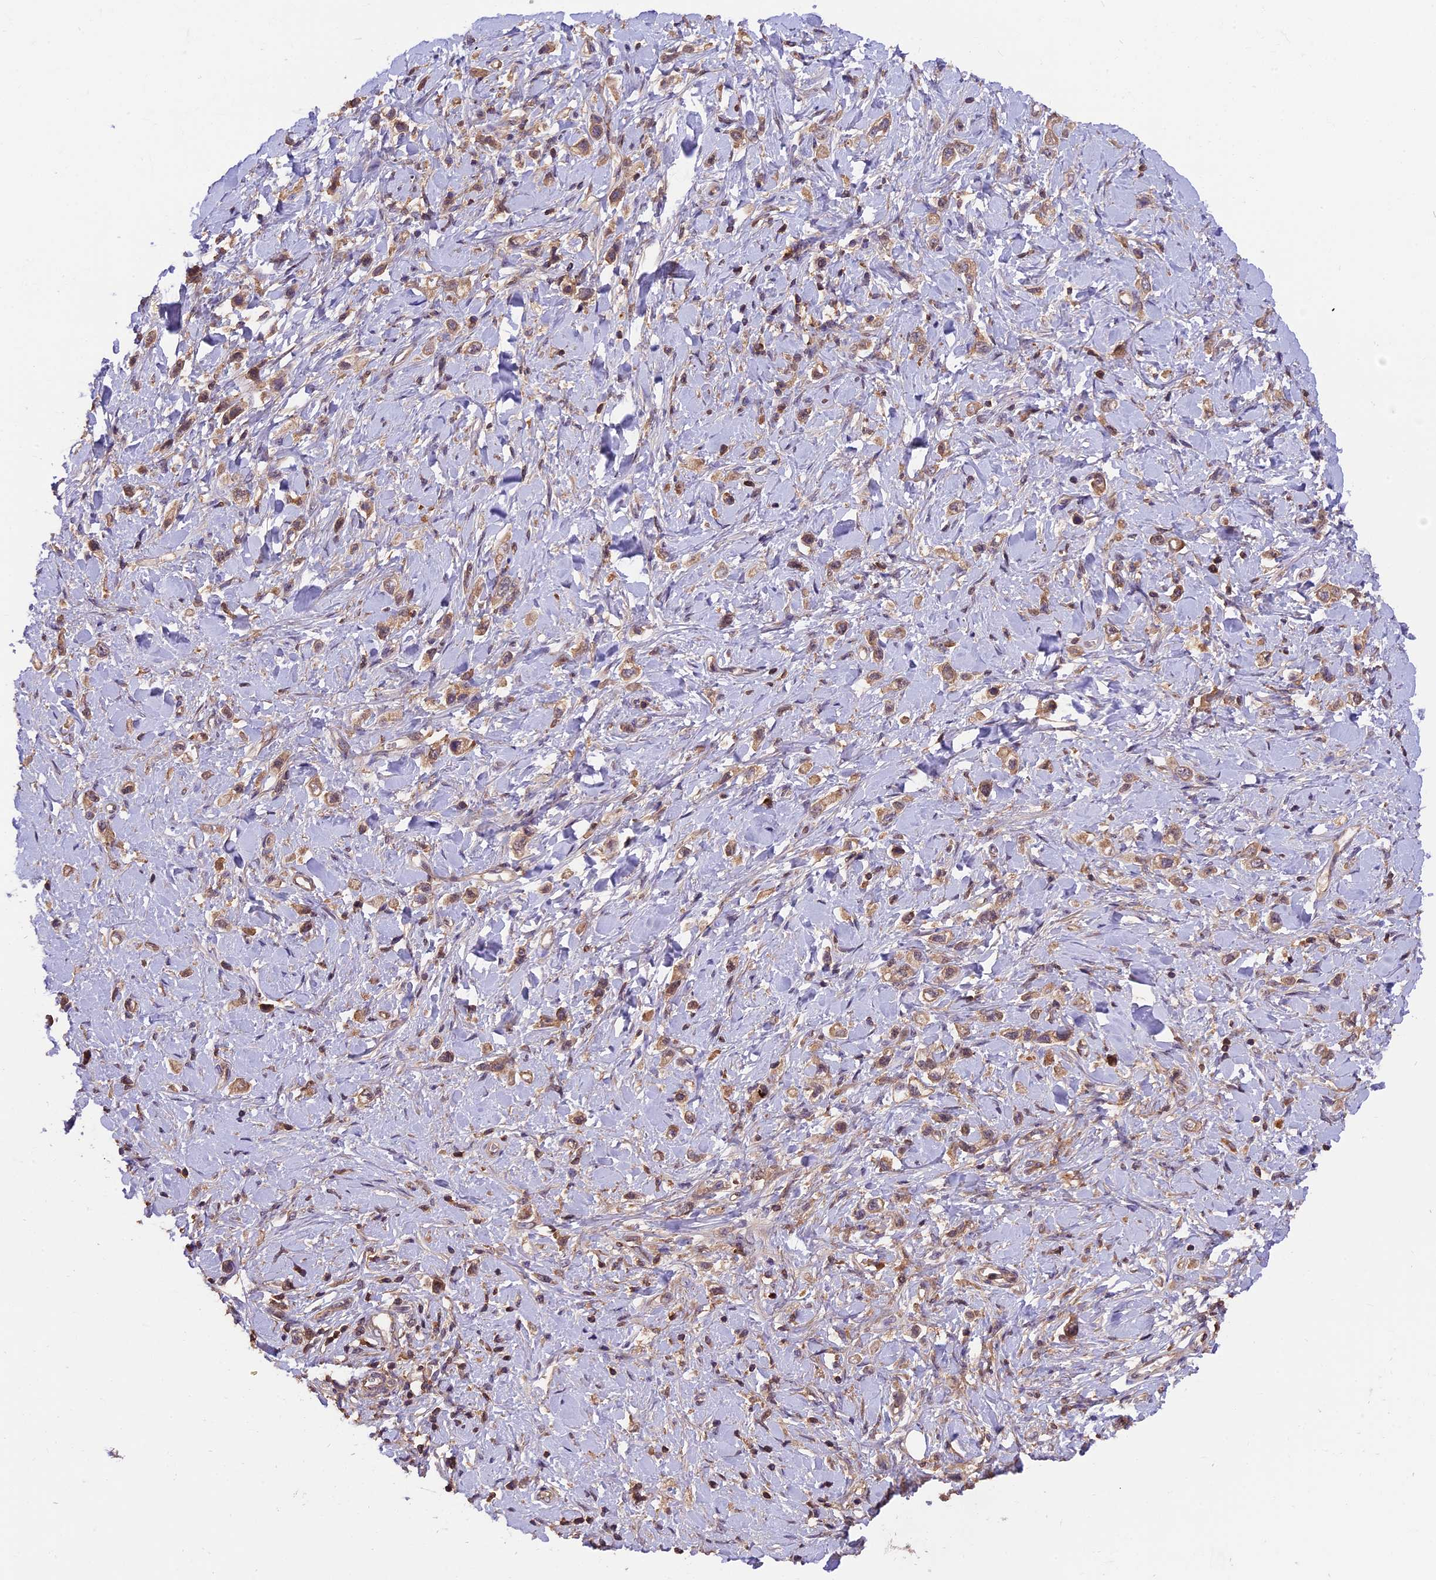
{"staining": {"intensity": "moderate", "quantity": ">75%", "location": "cytoplasmic/membranous"}, "tissue": "stomach cancer", "cell_type": "Tumor cells", "image_type": "cancer", "snomed": [{"axis": "morphology", "description": "Adenocarcinoma, NOS"}, {"axis": "topography", "description": "Stomach"}], "caption": "A brown stain shows moderate cytoplasmic/membranous positivity of a protein in stomach adenocarcinoma tumor cells. (IHC, brightfield microscopy, high magnification).", "gene": "SETD6", "patient": {"sex": "female", "age": 65}}